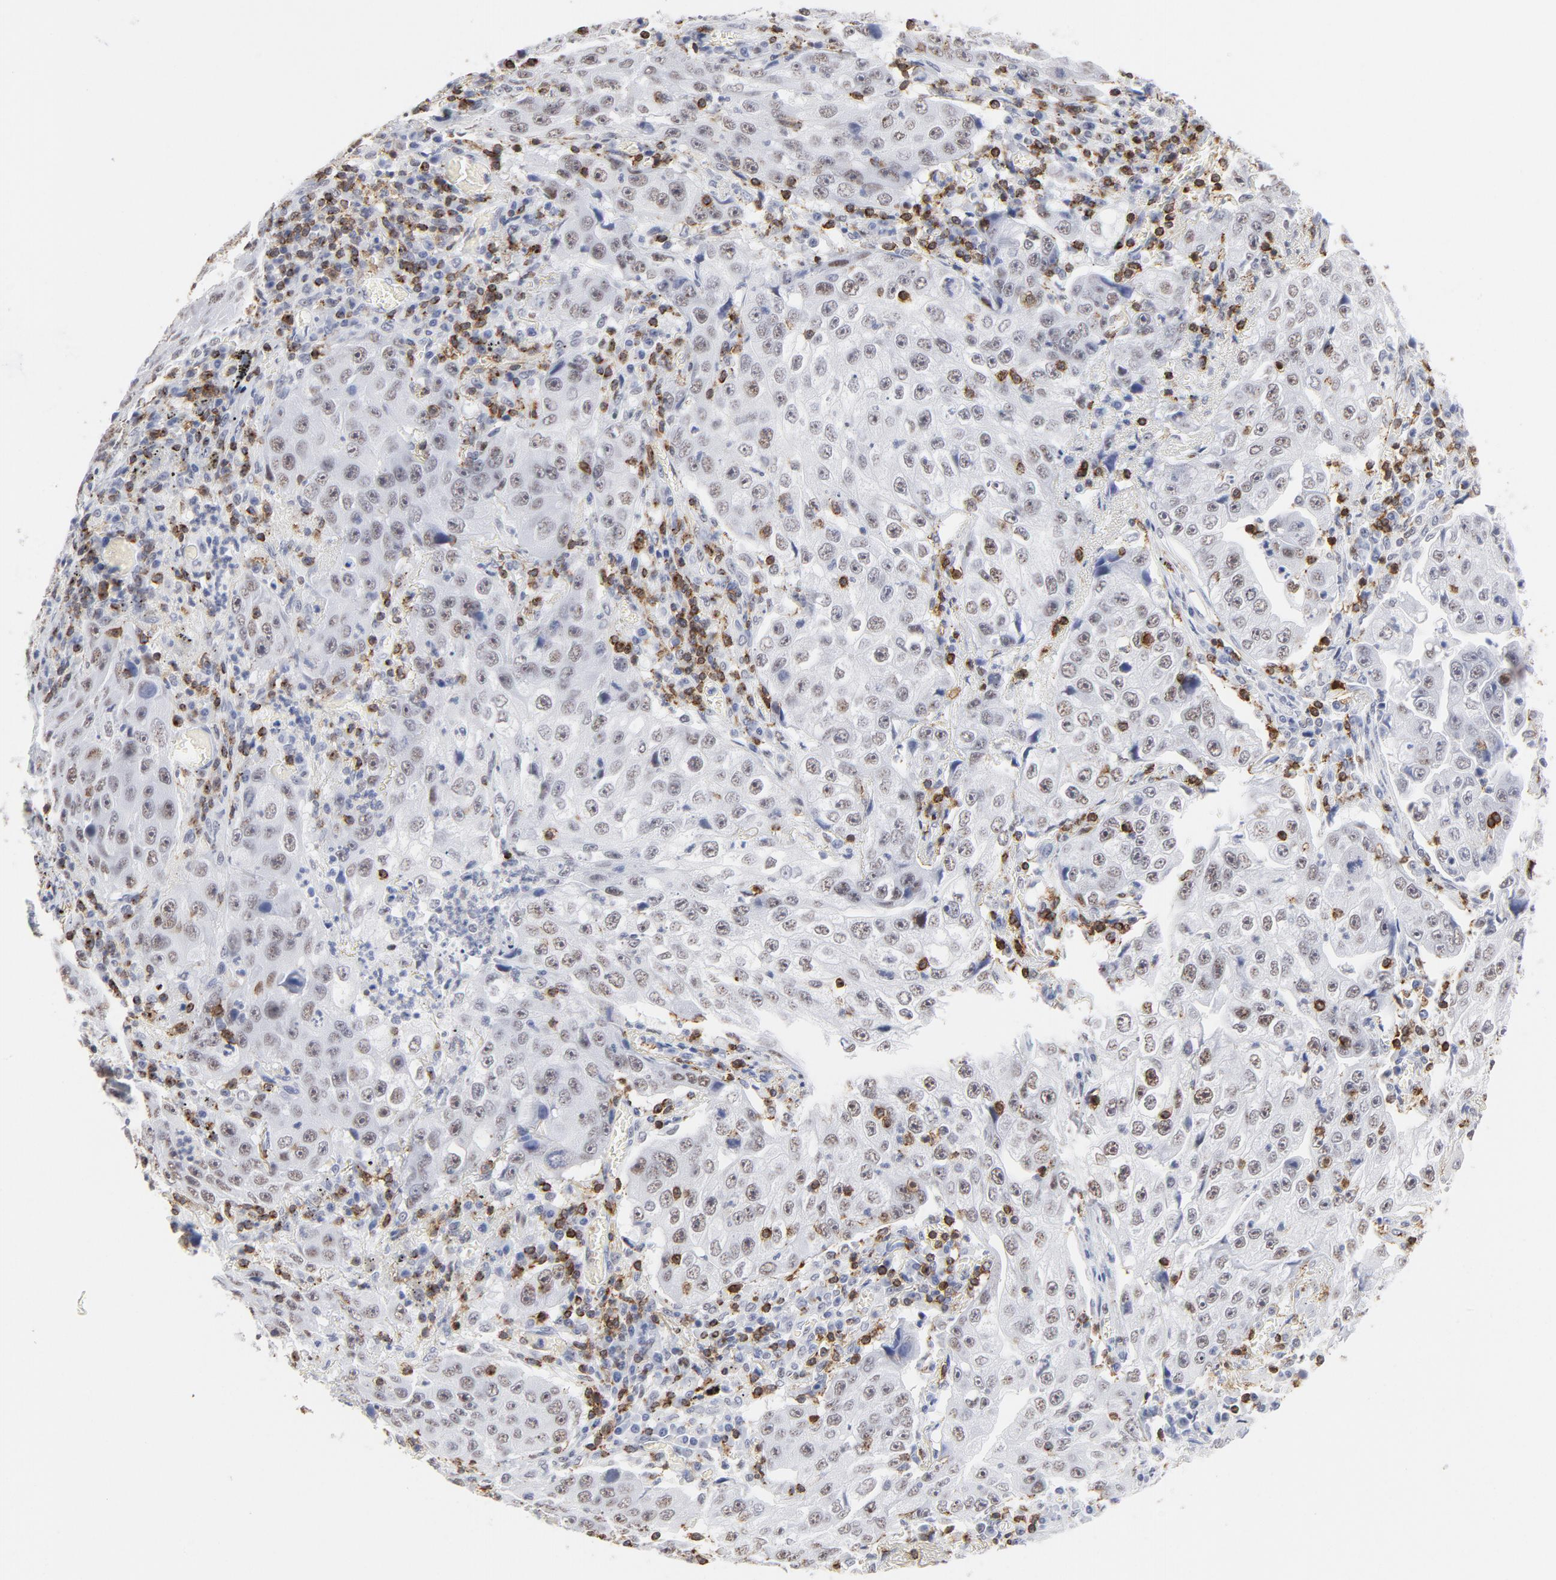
{"staining": {"intensity": "weak", "quantity": ">75%", "location": "nuclear"}, "tissue": "lung cancer", "cell_type": "Tumor cells", "image_type": "cancer", "snomed": [{"axis": "morphology", "description": "Squamous cell carcinoma, NOS"}, {"axis": "topography", "description": "Lung"}], "caption": "Tumor cells show weak nuclear staining in approximately >75% of cells in lung cancer (squamous cell carcinoma). The protein of interest is shown in brown color, while the nuclei are stained blue.", "gene": "CD2", "patient": {"sex": "male", "age": 64}}